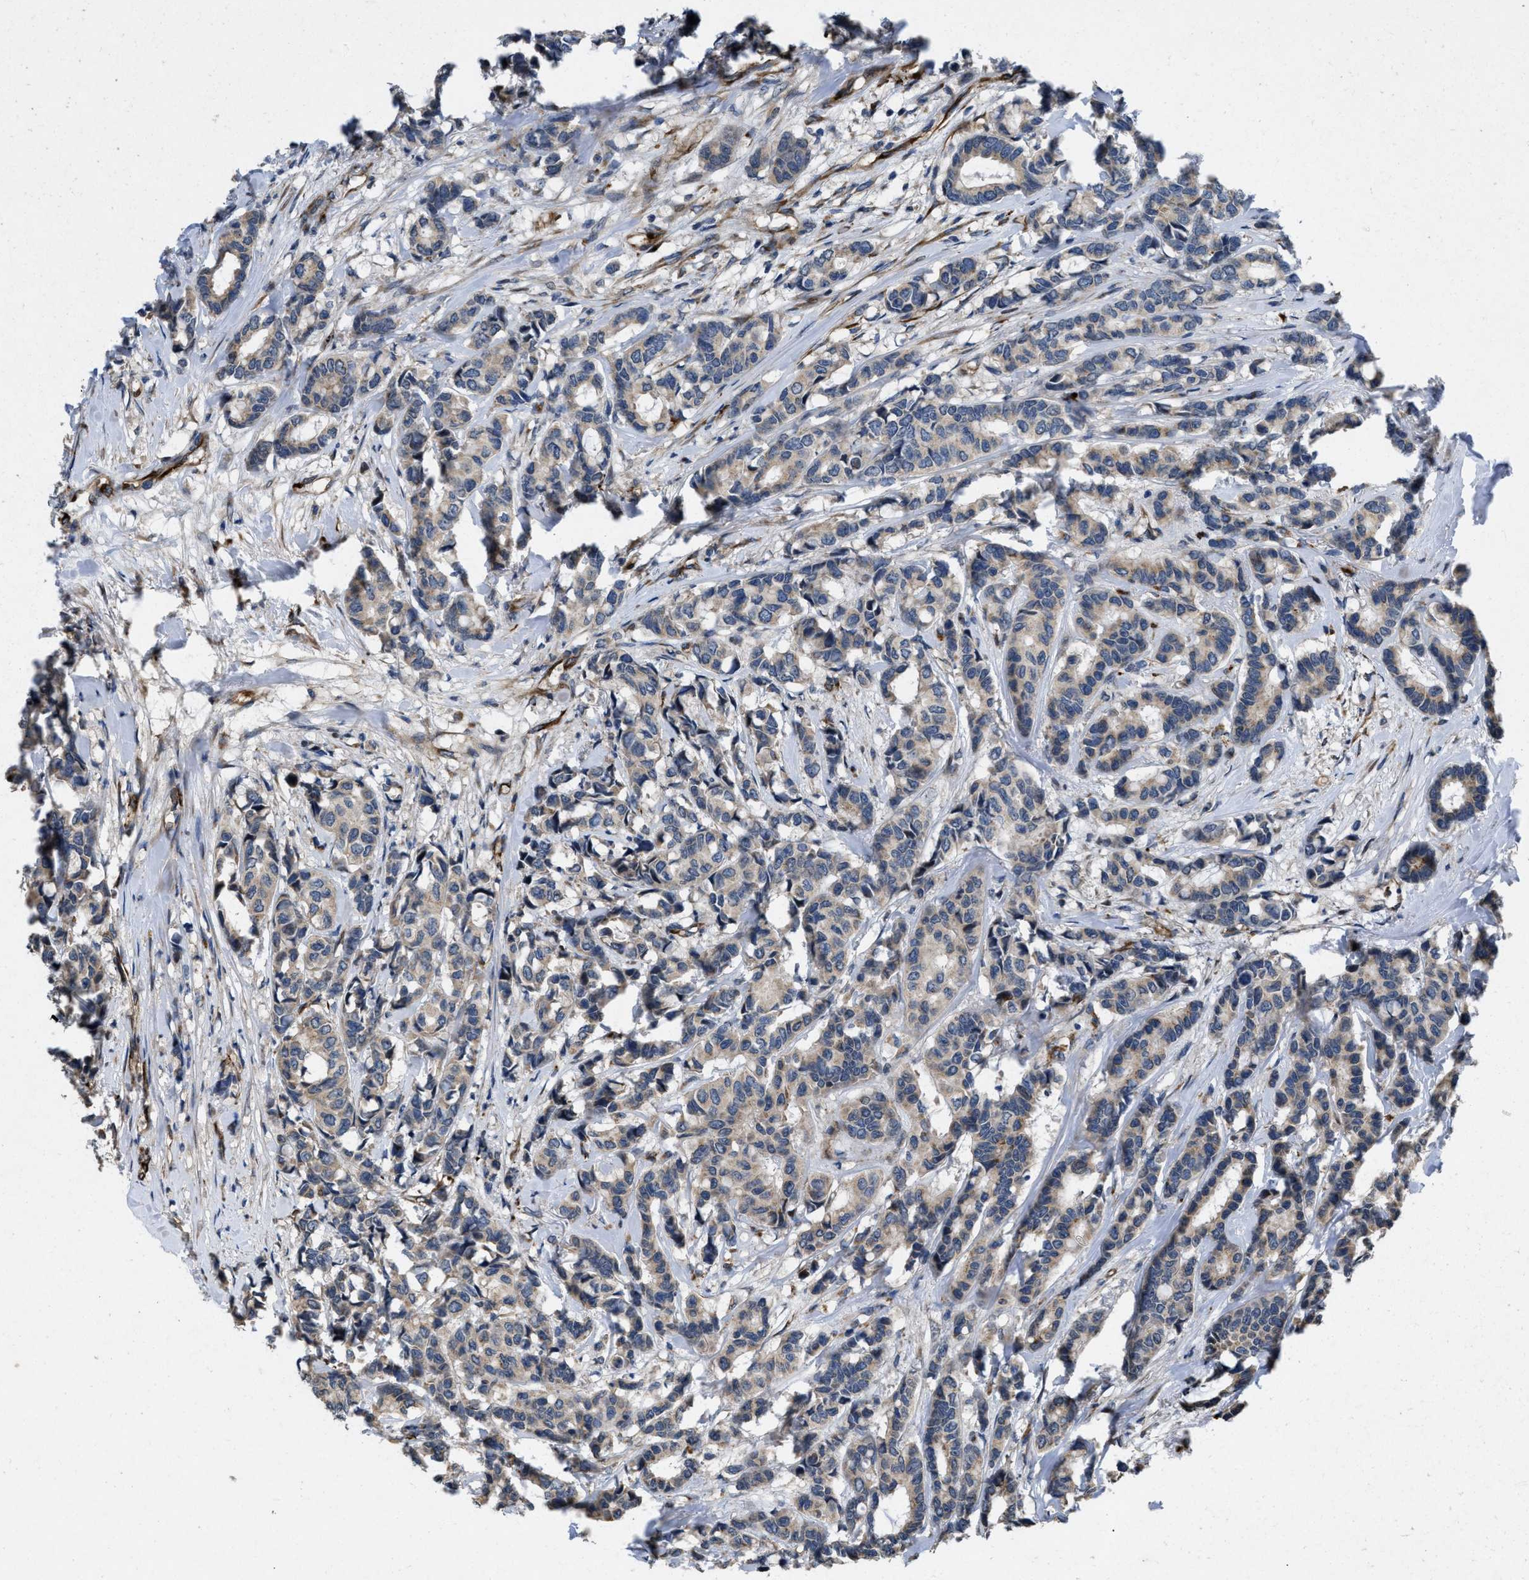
{"staining": {"intensity": "weak", "quantity": "25%-75%", "location": "cytoplasmic/membranous"}, "tissue": "breast cancer", "cell_type": "Tumor cells", "image_type": "cancer", "snomed": [{"axis": "morphology", "description": "Duct carcinoma"}, {"axis": "topography", "description": "Breast"}], "caption": "Tumor cells reveal low levels of weak cytoplasmic/membranous staining in approximately 25%-75% of cells in human breast invasive ductal carcinoma.", "gene": "HSPA12B", "patient": {"sex": "female", "age": 87}}